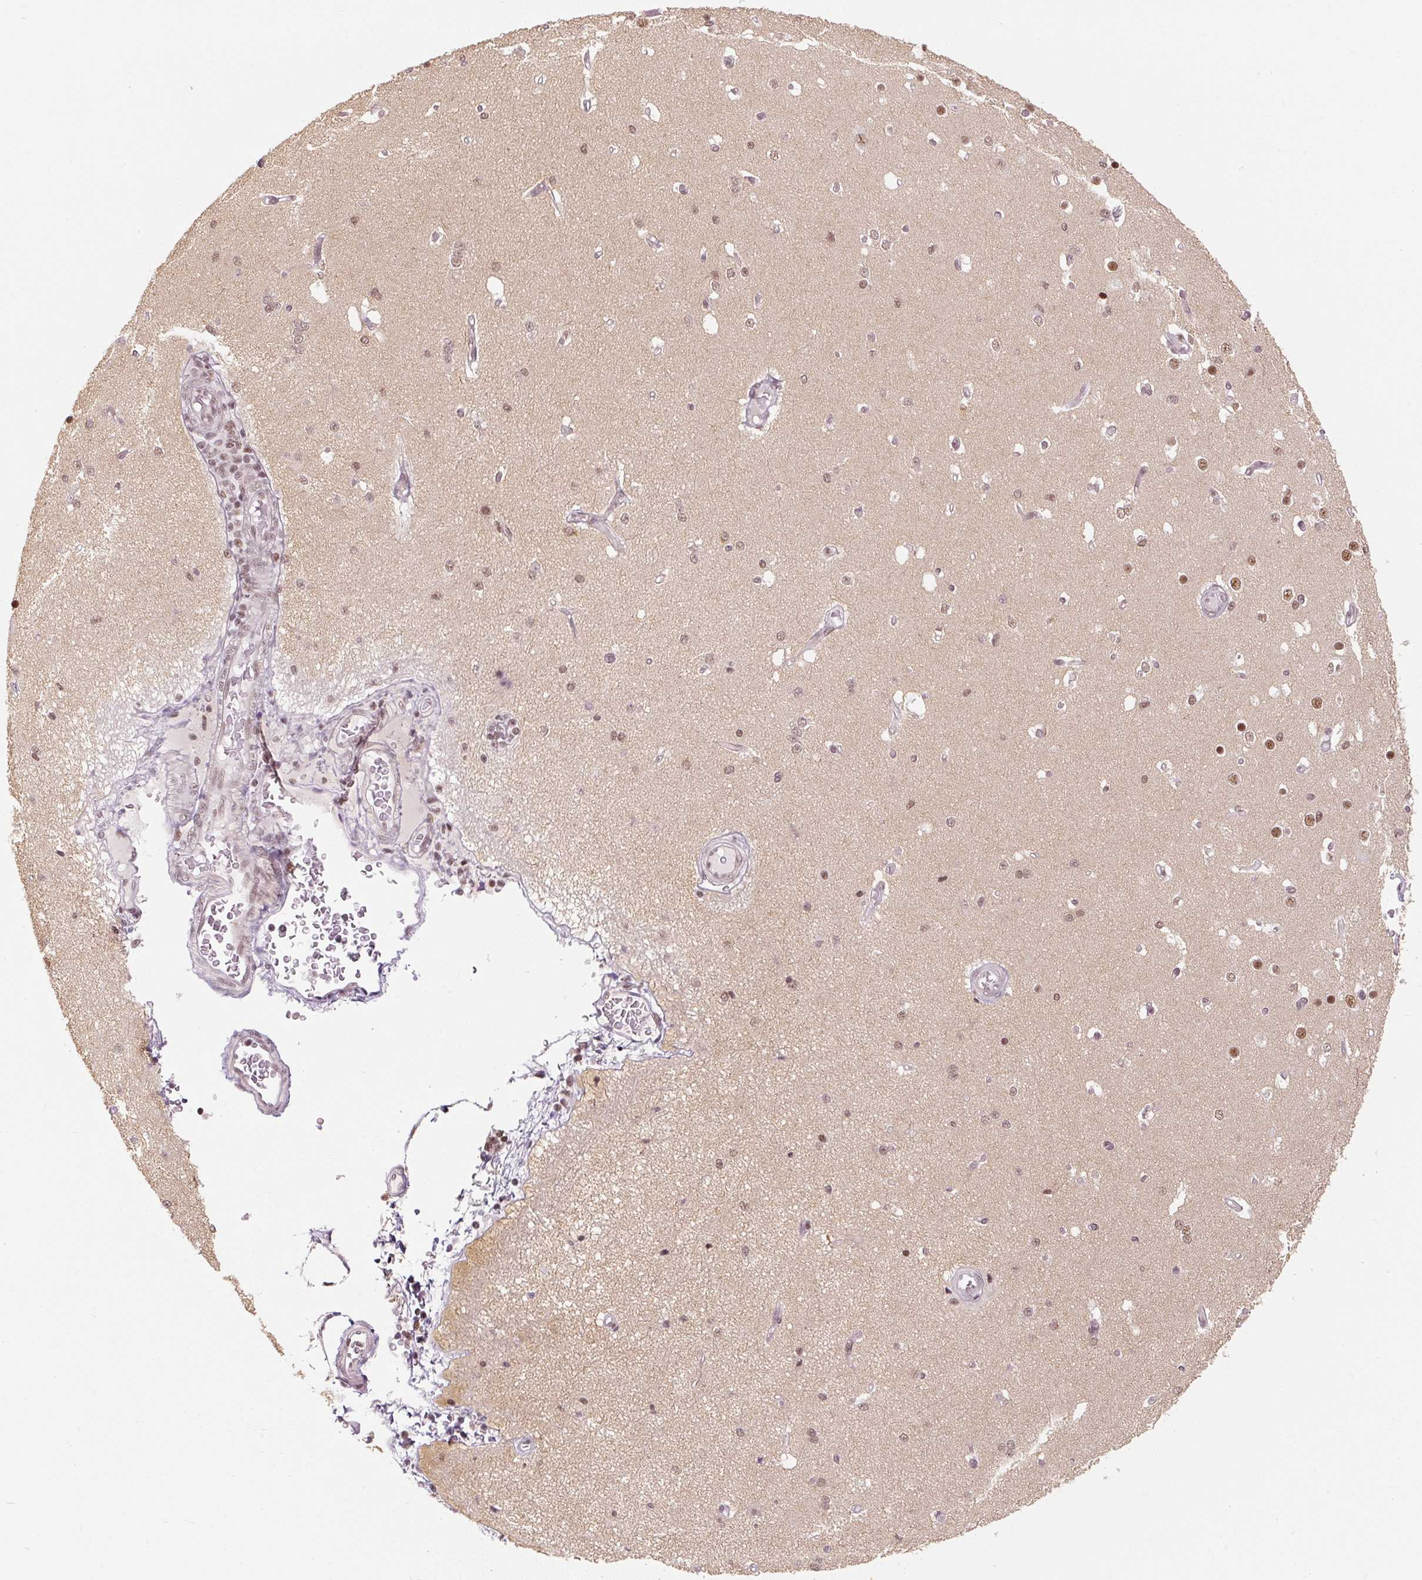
{"staining": {"intensity": "weak", "quantity": ">75%", "location": "nuclear"}, "tissue": "cerebral cortex", "cell_type": "Endothelial cells", "image_type": "normal", "snomed": [{"axis": "morphology", "description": "Normal tissue, NOS"}, {"axis": "morphology", "description": "Inflammation, NOS"}, {"axis": "topography", "description": "Cerebral cortex"}], "caption": "High-magnification brightfield microscopy of benign cerebral cortex stained with DAB (brown) and counterstained with hematoxylin (blue). endothelial cells exhibit weak nuclear staining is appreciated in approximately>75% of cells. The staining was performed using DAB, with brown indicating positive protein expression. Nuclei are stained blue with hematoxylin.", "gene": "U2AF2", "patient": {"sex": "male", "age": 6}}